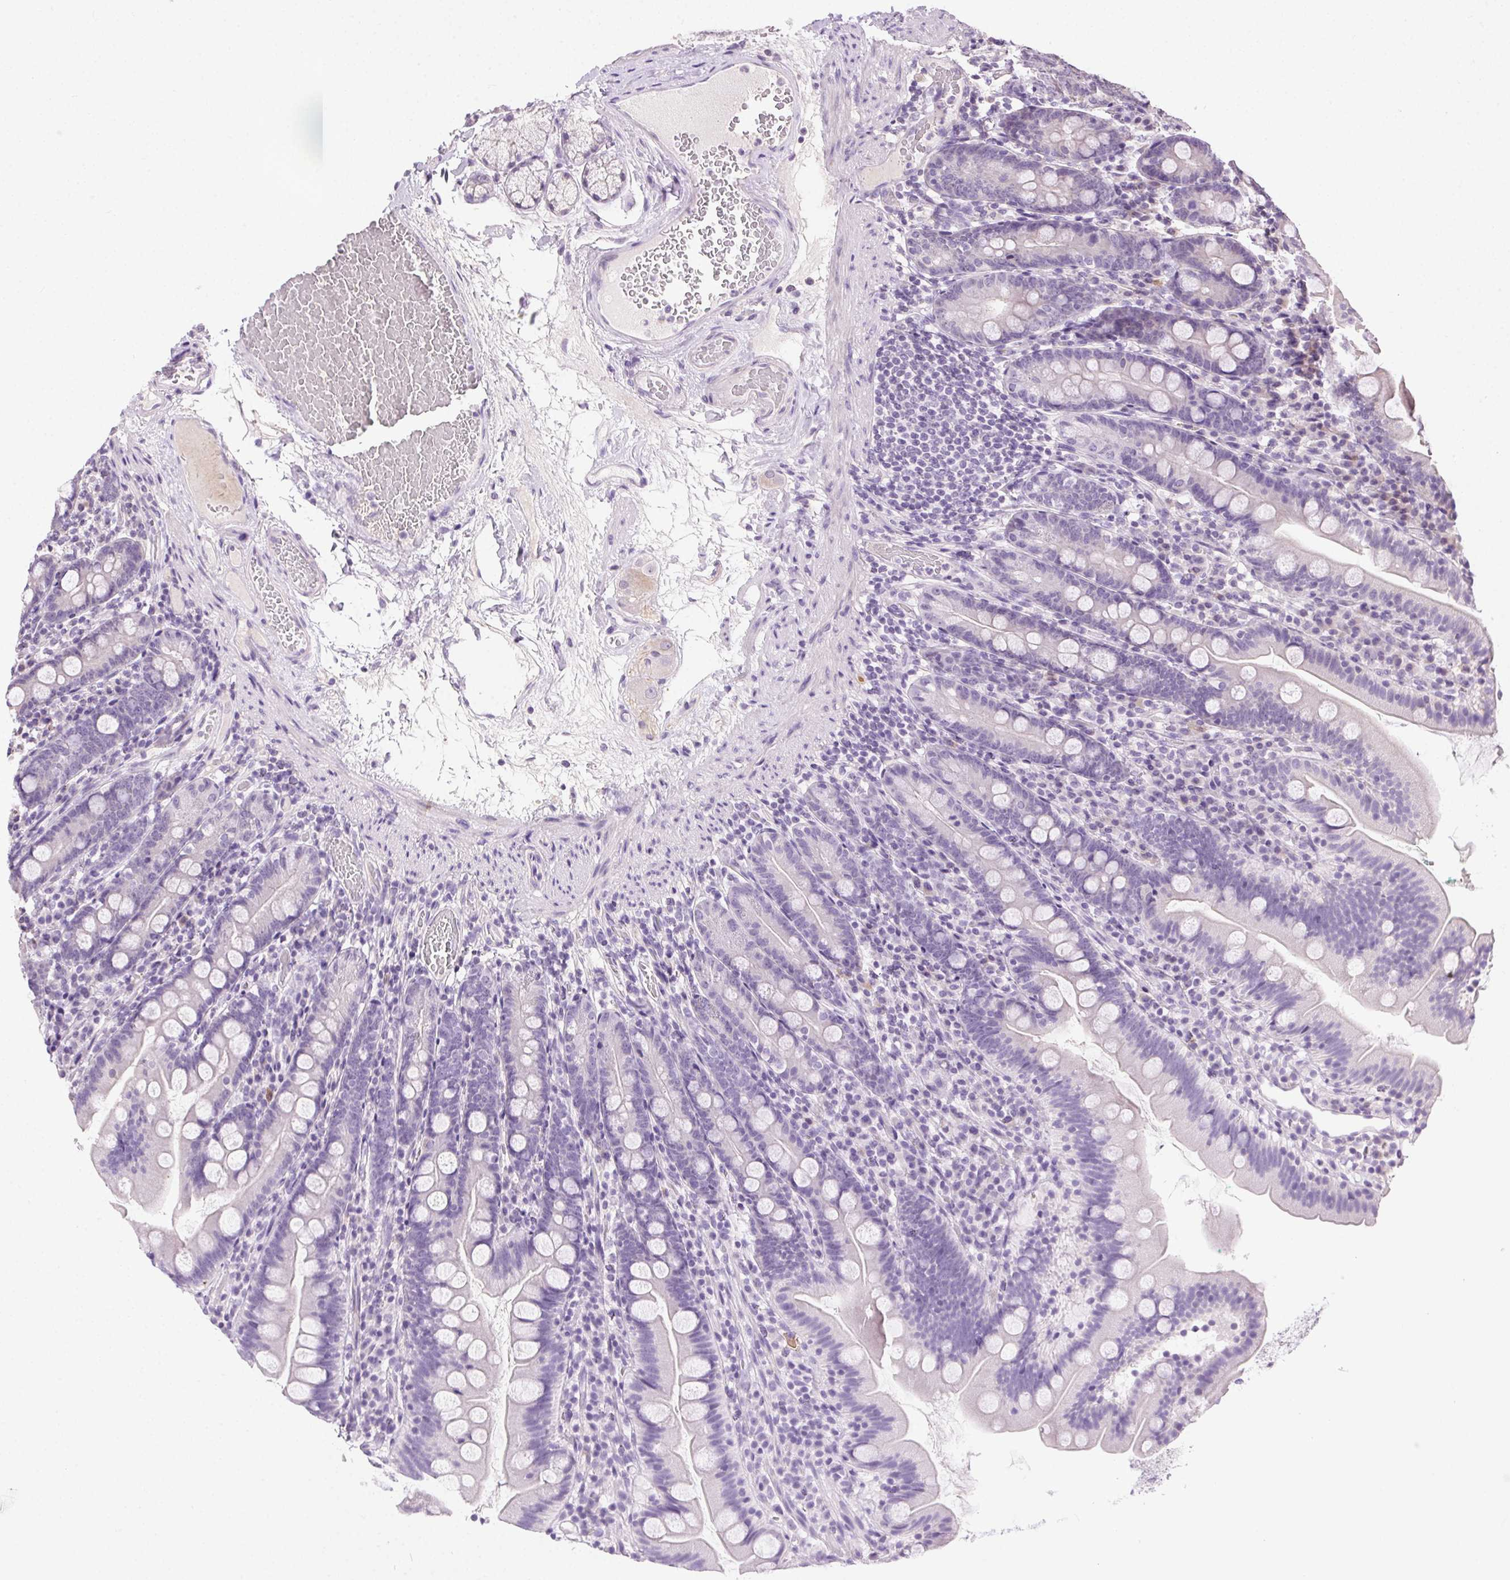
{"staining": {"intensity": "negative", "quantity": "none", "location": "none"}, "tissue": "duodenum", "cell_type": "Glandular cells", "image_type": "normal", "snomed": [{"axis": "morphology", "description": "Normal tissue, NOS"}, {"axis": "topography", "description": "Duodenum"}], "caption": "IHC image of benign duodenum stained for a protein (brown), which exhibits no staining in glandular cells. (DAB immunohistochemistry visualized using brightfield microscopy, high magnification).", "gene": "SYCE2", "patient": {"sex": "female", "age": 67}}